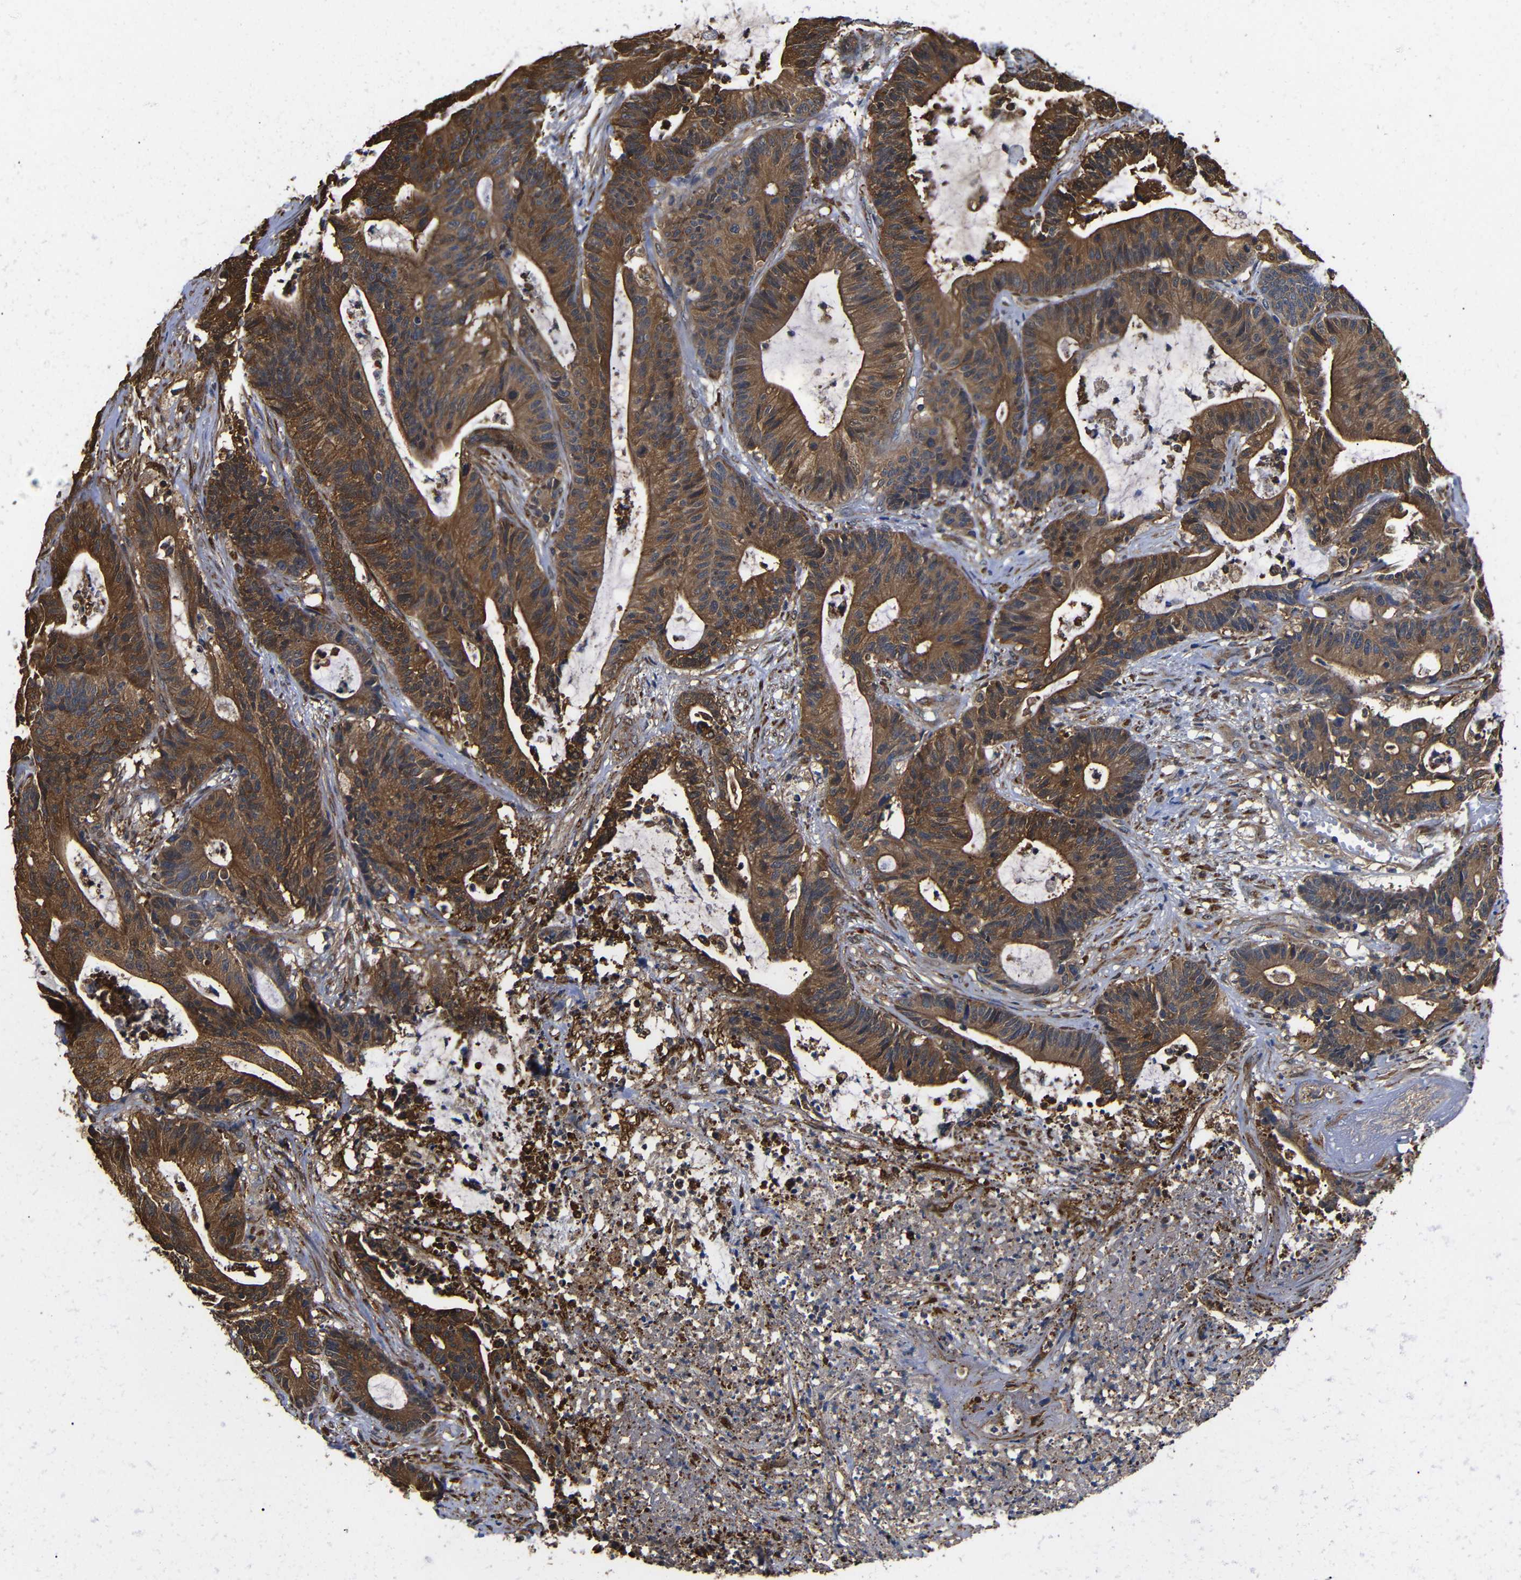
{"staining": {"intensity": "strong", "quantity": ">75%", "location": "cytoplasmic/membranous"}, "tissue": "colorectal cancer", "cell_type": "Tumor cells", "image_type": "cancer", "snomed": [{"axis": "morphology", "description": "Adenocarcinoma, NOS"}, {"axis": "topography", "description": "Colon"}], "caption": "This photomicrograph demonstrates IHC staining of colorectal cancer (adenocarcinoma), with high strong cytoplasmic/membranous positivity in about >75% of tumor cells.", "gene": "LRRCC1", "patient": {"sex": "female", "age": 84}}